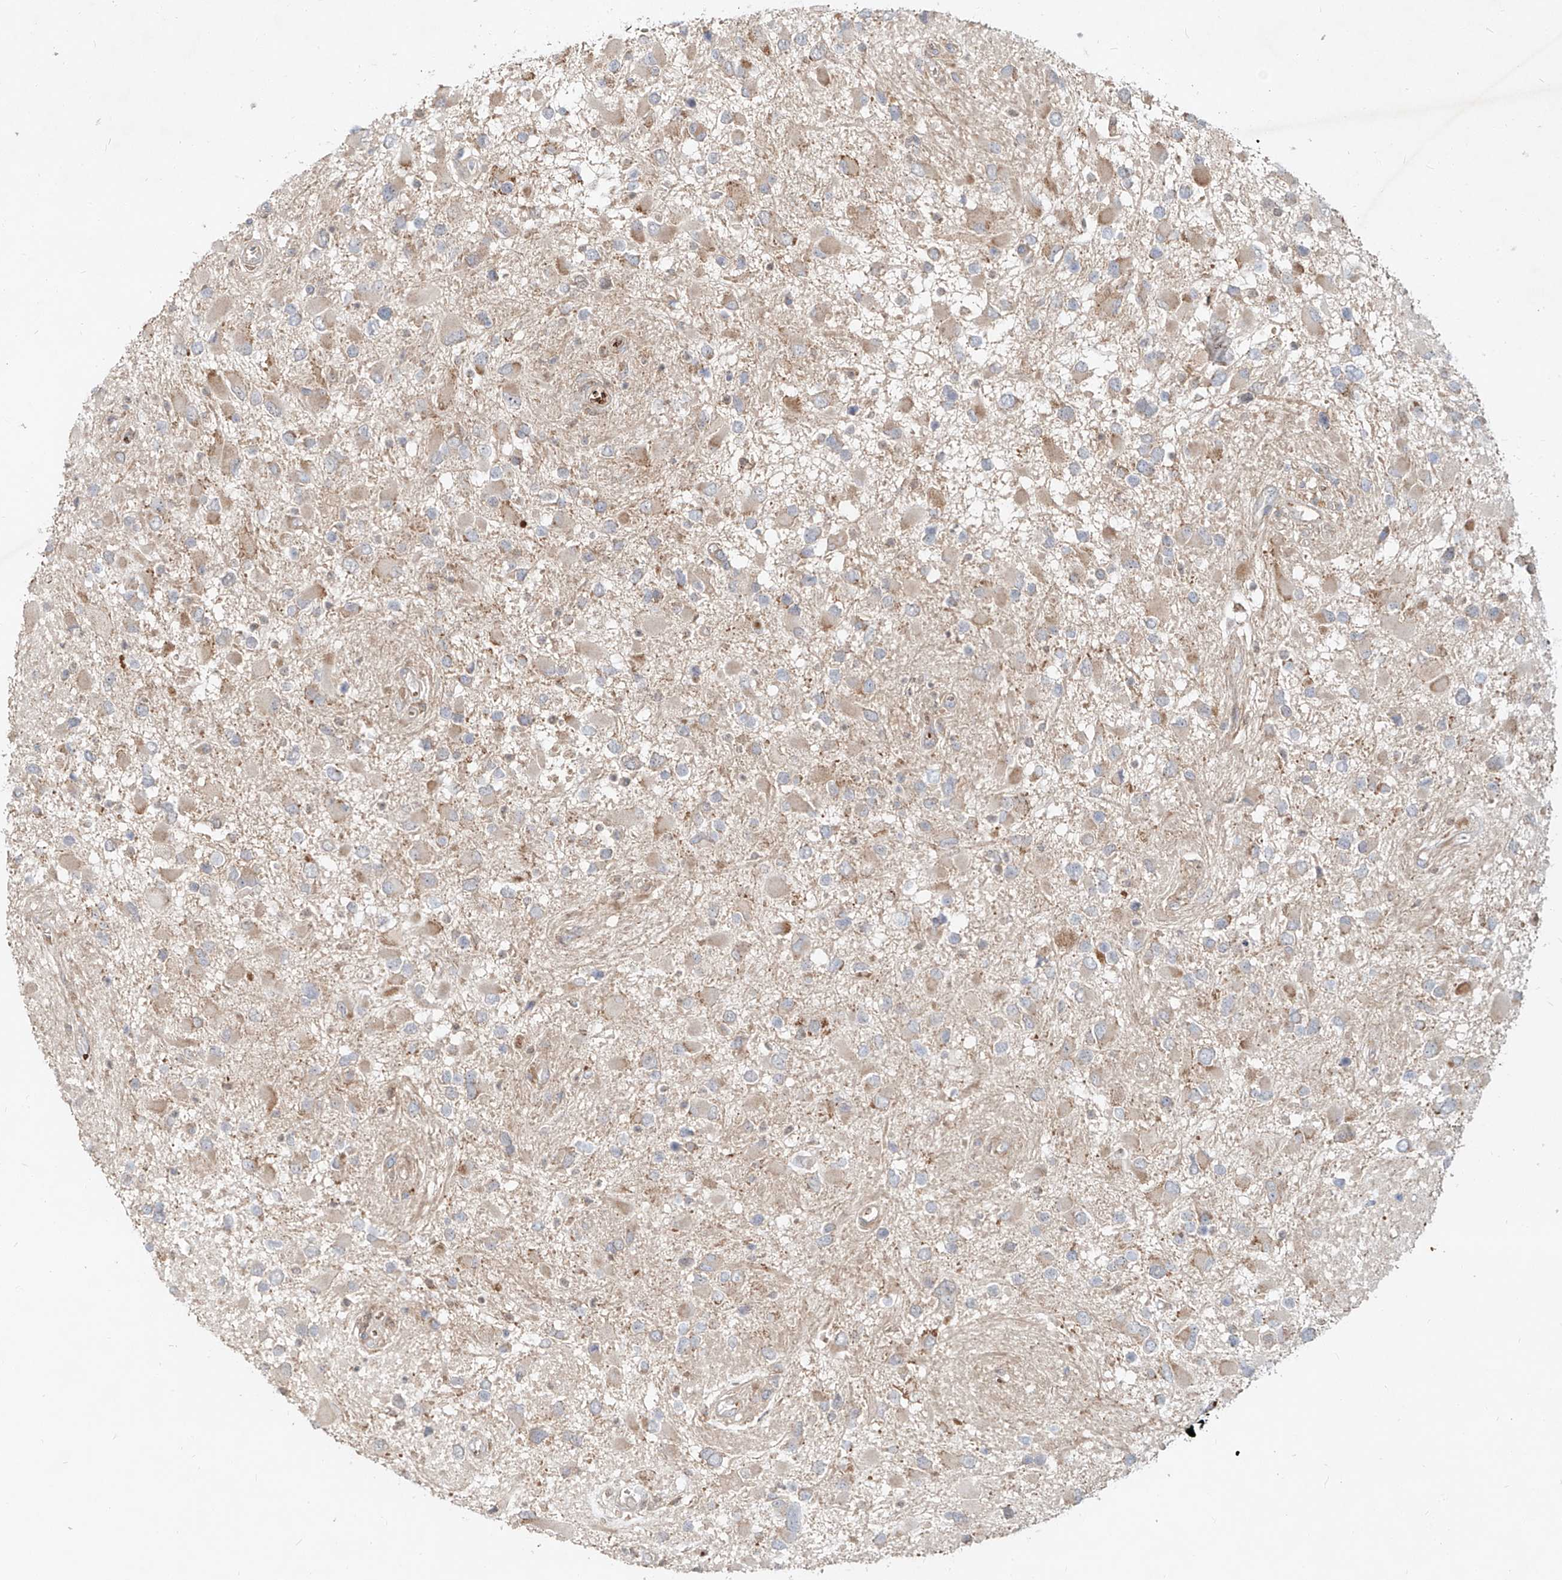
{"staining": {"intensity": "negative", "quantity": "none", "location": "none"}, "tissue": "glioma", "cell_type": "Tumor cells", "image_type": "cancer", "snomed": [{"axis": "morphology", "description": "Glioma, malignant, High grade"}, {"axis": "topography", "description": "Brain"}], "caption": "The immunohistochemistry (IHC) image has no significant staining in tumor cells of glioma tissue.", "gene": "FGD2", "patient": {"sex": "male", "age": 53}}